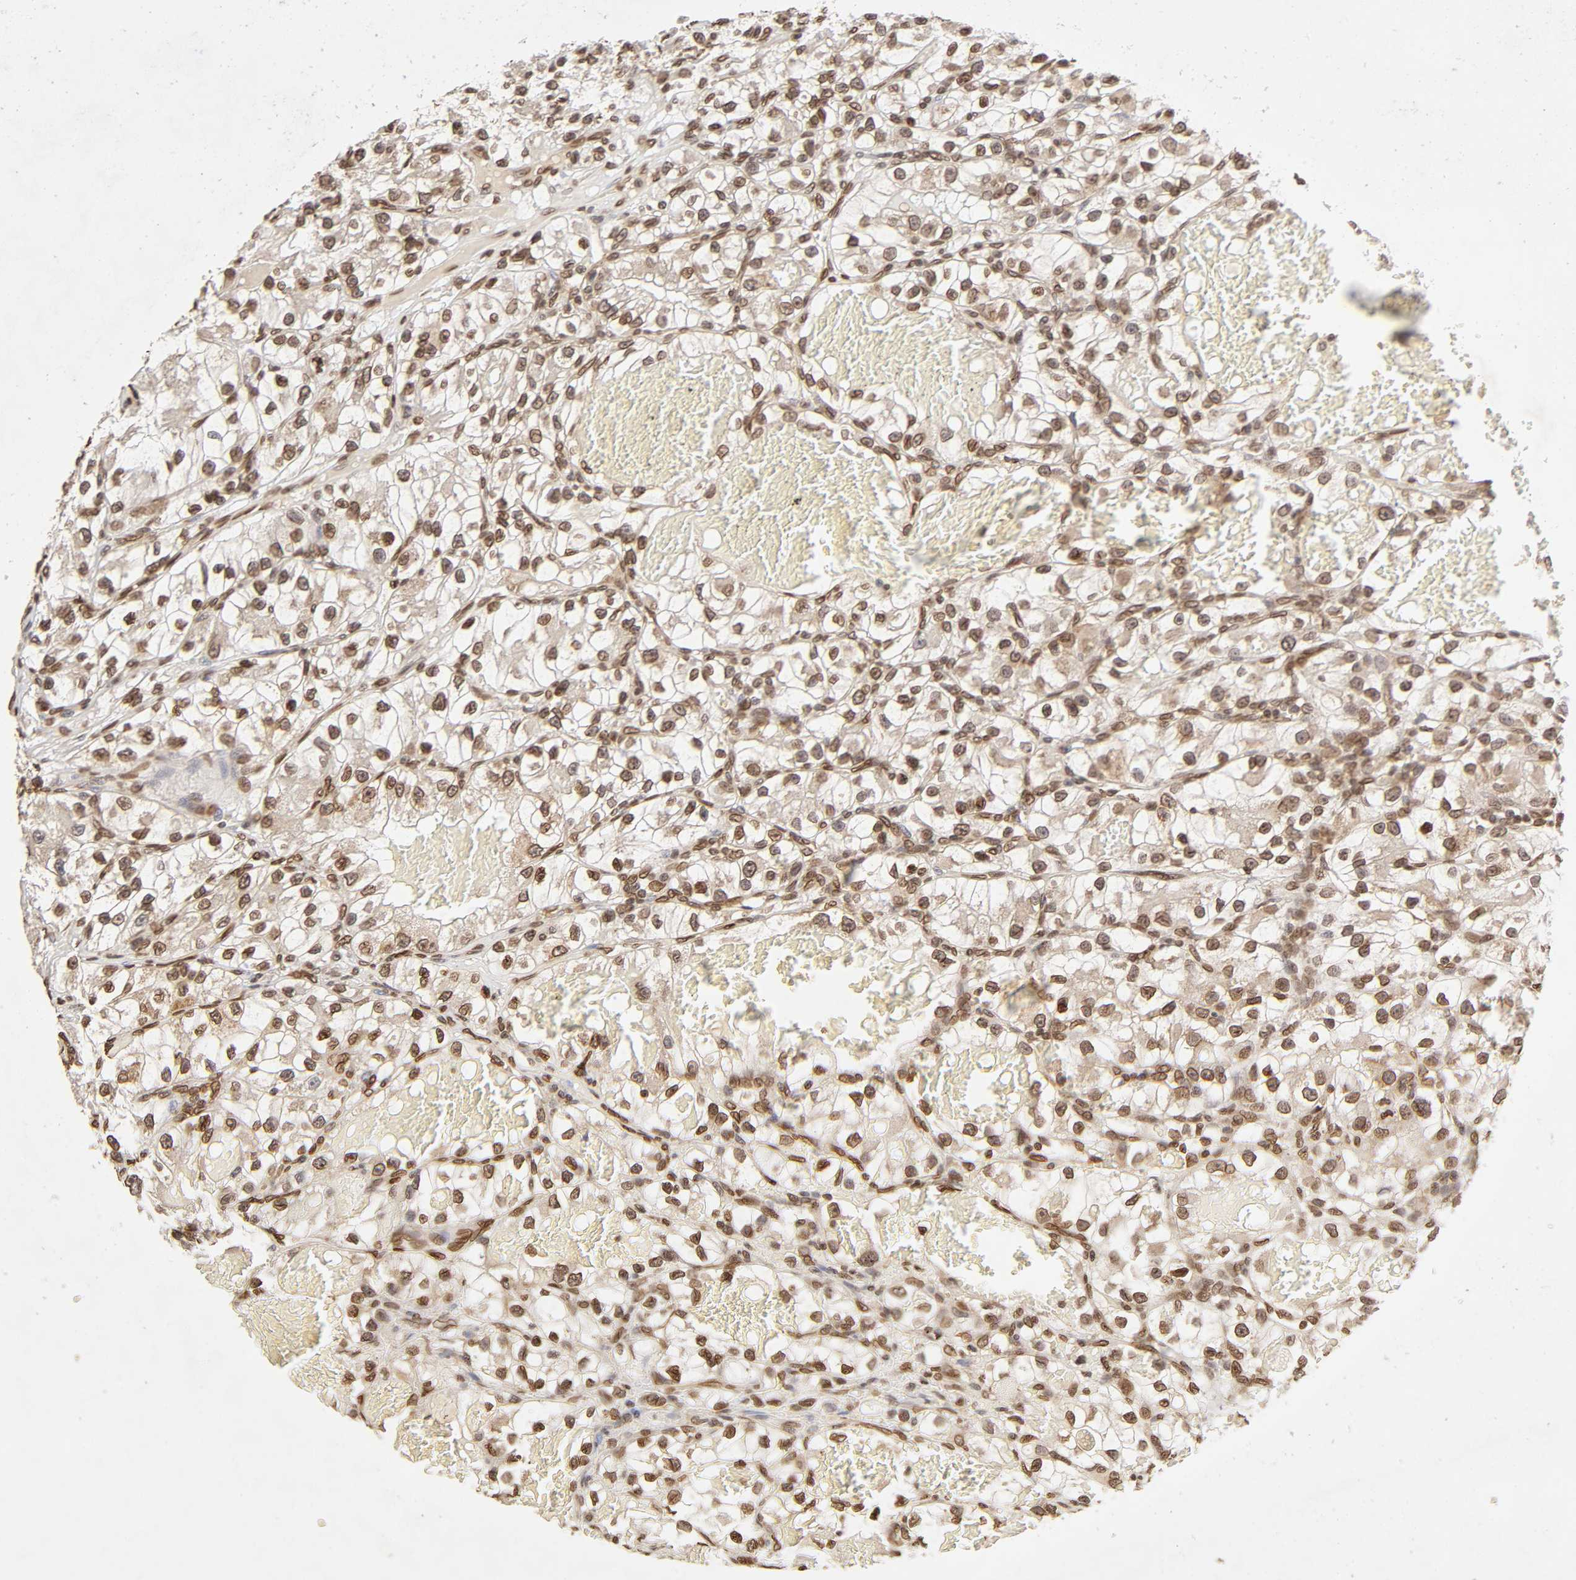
{"staining": {"intensity": "moderate", "quantity": ">75%", "location": "nuclear"}, "tissue": "renal cancer", "cell_type": "Tumor cells", "image_type": "cancer", "snomed": [{"axis": "morphology", "description": "Adenocarcinoma, NOS"}, {"axis": "topography", "description": "Kidney"}], "caption": "Brown immunohistochemical staining in human renal cancer displays moderate nuclear staining in approximately >75% of tumor cells.", "gene": "MLLT6", "patient": {"sex": "female", "age": 57}}